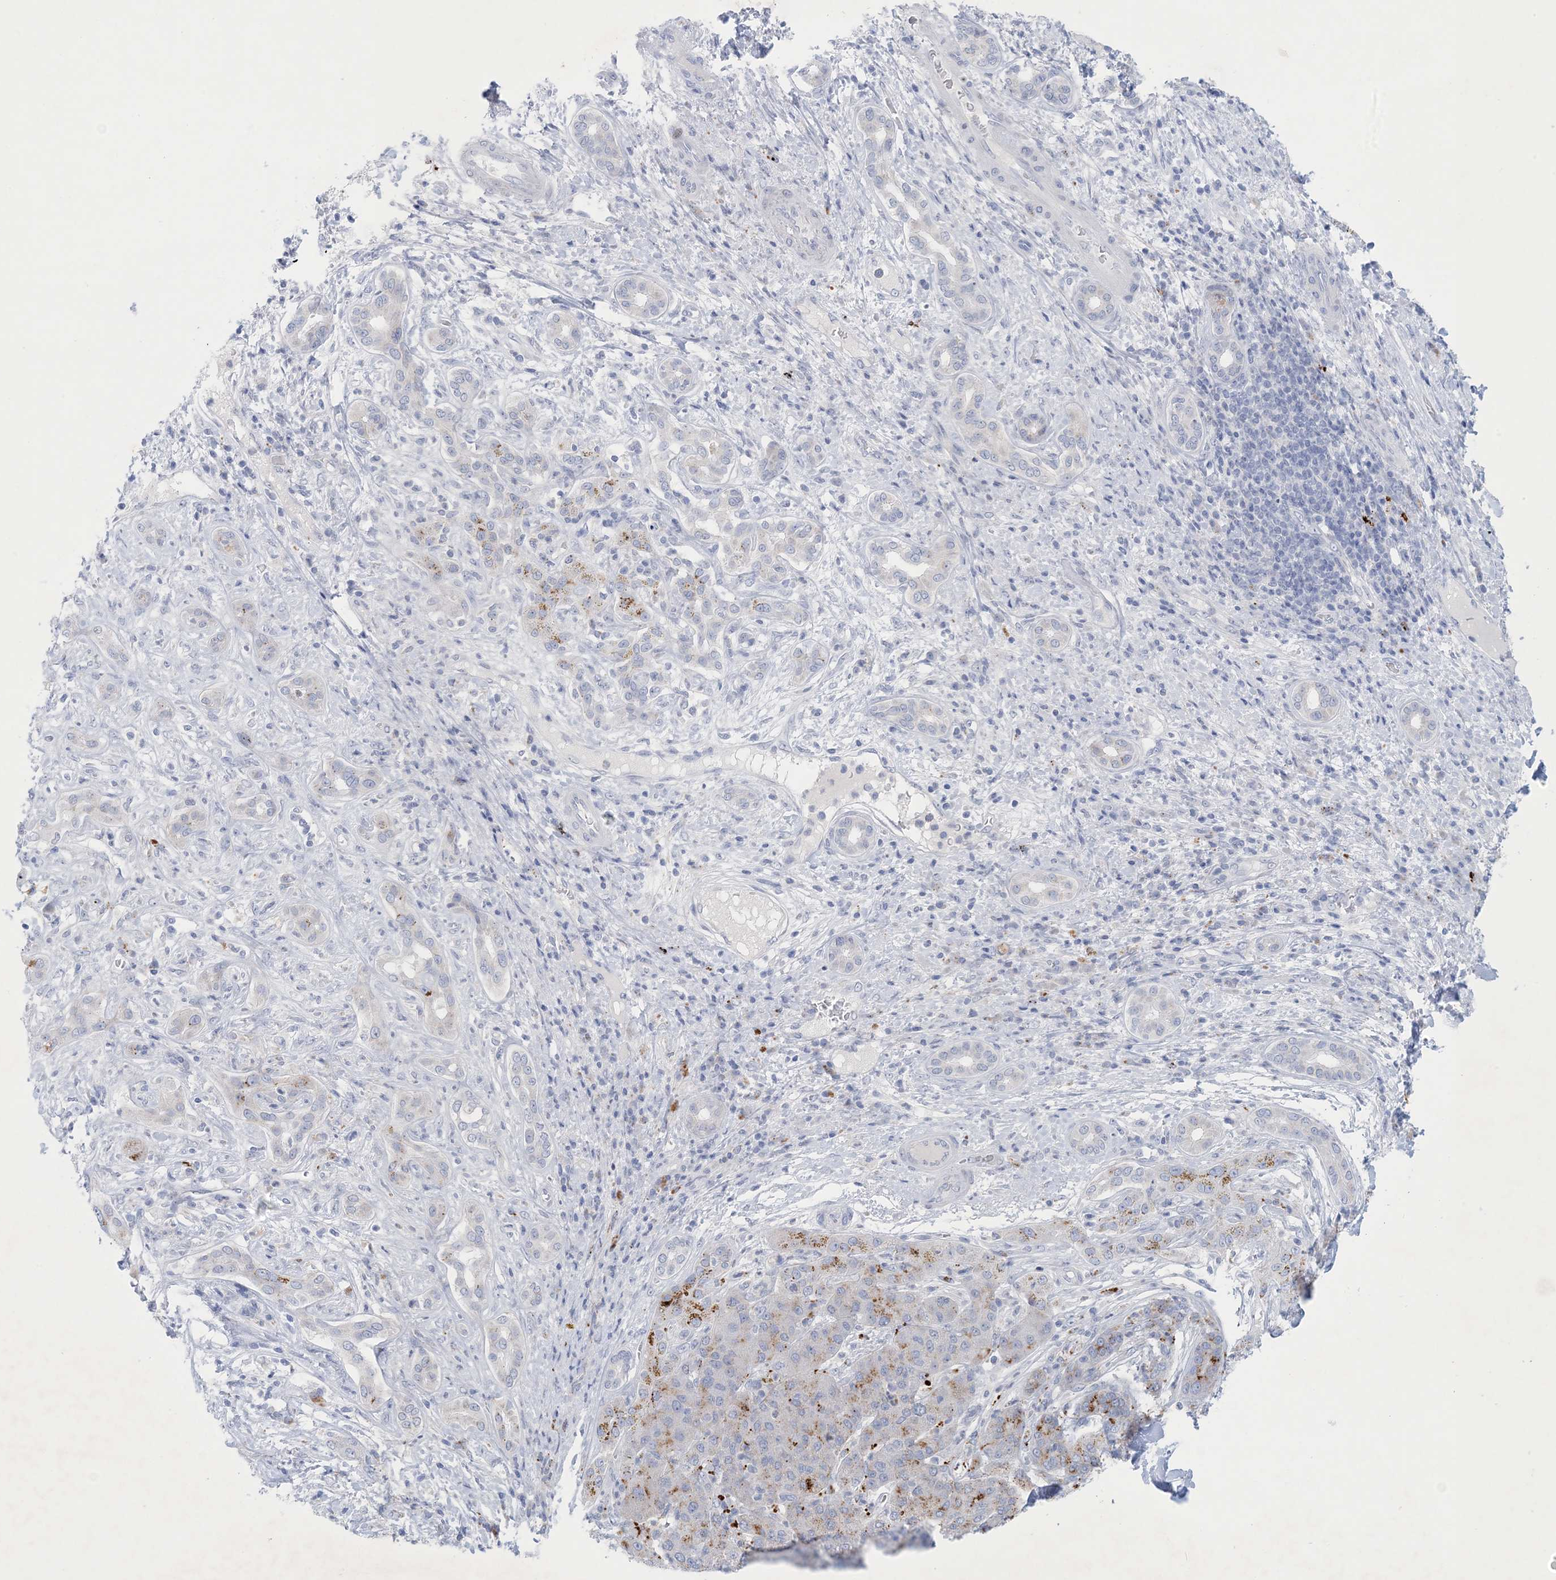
{"staining": {"intensity": "moderate", "quantity": "25%-75%", "location": "cytoplasmic/membranous"}, "tissue": "liver cancer", "cell_type": "Tumor cells", "image_type": "cancer", "snomed": [{"axis": "morphology", "description": "Carcinoma, Hepatocellular, NOS"}, {"axis": "topography", "description": "Liver"}], "caption": "Immunohistochemistry (IHC) (DAB) staining of human hepatocellular carcinoma (liver) demonstrates moderate cytoplasmic/membranous protein staining in approximately 25%-75% of tumor cells. Nuclei are stained in blue.", "gene": "GABRG1", "patient": {"sex": "male", "age": 65}}